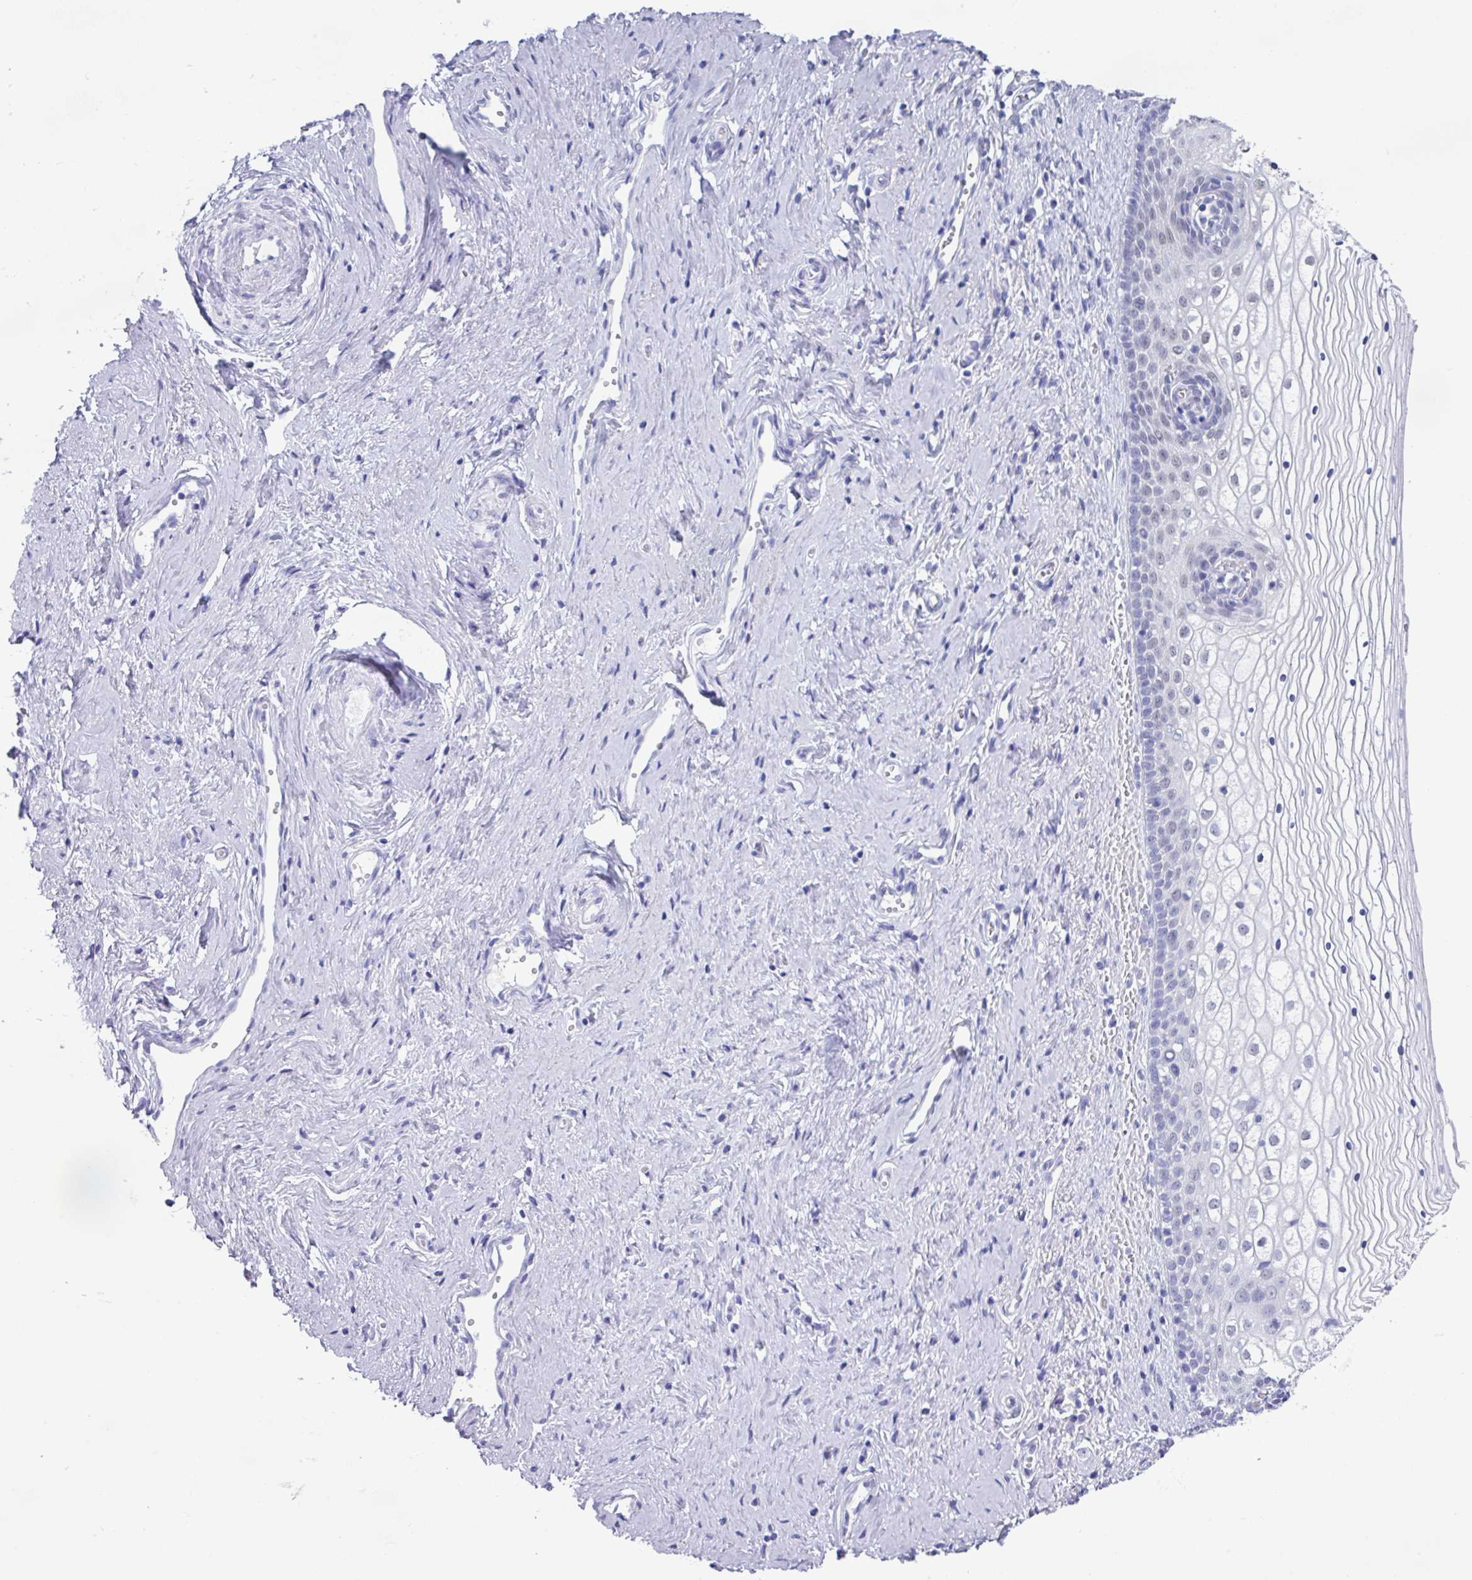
{"staining": {"intensity": "moderate", "quantity": "<25%", "location": "nuclear"}, "tissue": "vagina", "cell_type": "Squamous epithelial cells", "image_type": "normal", "snomed": [{"axis": "morphology", "description": "Normal tissue, NOS"}, {"axis": "topography", "description": "Vagina"}], "caption": "A low amount of moderate nuclear positivity is present in approximately <25% of squamous epithelial cells in unremarkable vagina.", "gene": "PUF60", "patient": {"sex": "female", "age": 59}}